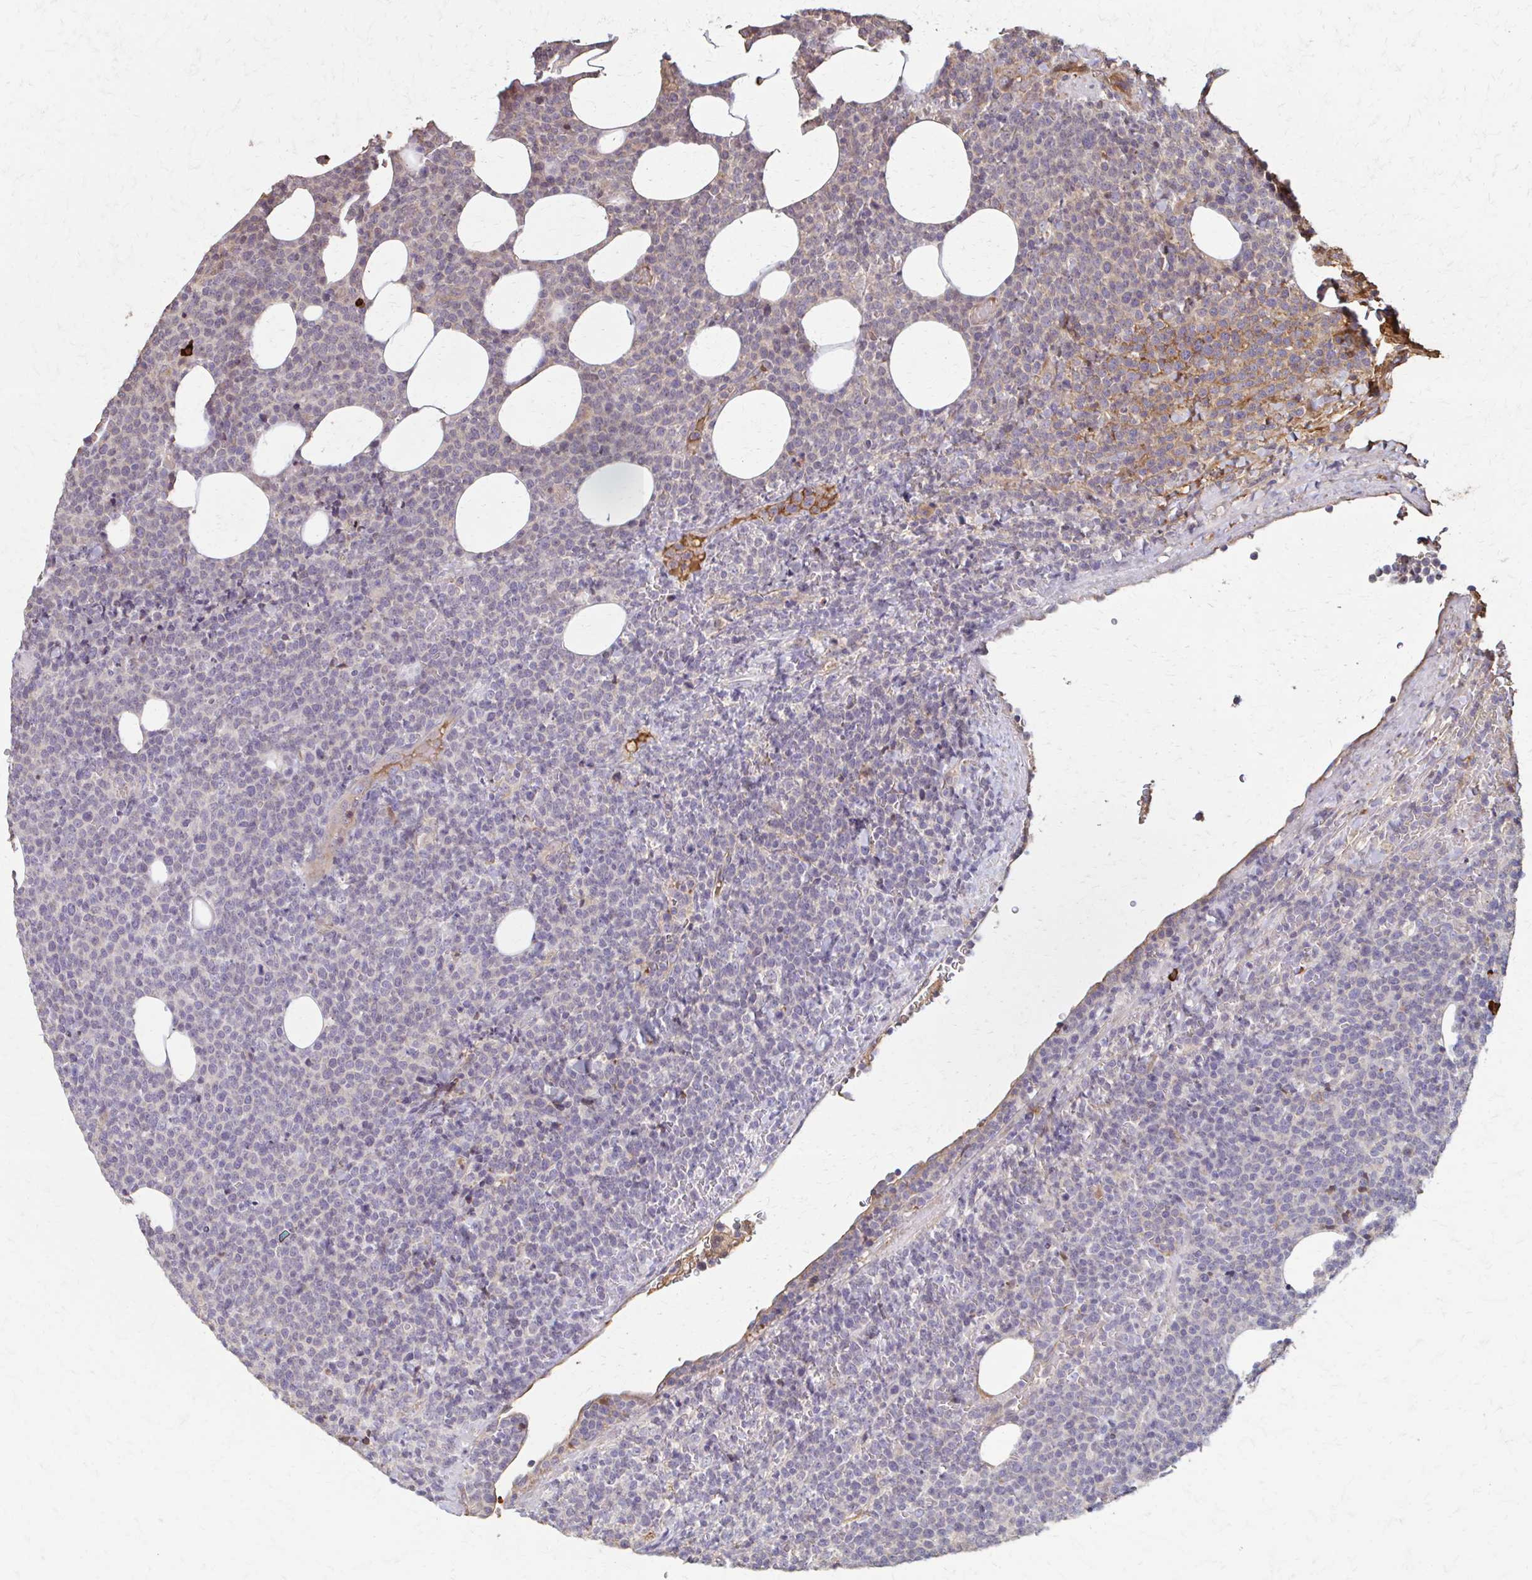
{"staining": {"intensity": "negative", "quantity": "none", "location": "none"}, "tissue": "lymphoma", "cell_type": "Tumor cells", "image_type": "cancer", "snomed": [{"axis": "morphology", "description": "Malignant lymphoma, non-Hodgkin's type, High grade"}, {"axis": "topography", "description": "Lymph node"}], "caption": "A photomicrograph of human malignant lymphoma, non-Hodgkin's type (high-grade) is negative for staining in tumor cells.", "gene": "IL18BP", "patient": {"sex": "male", "age": 61}}